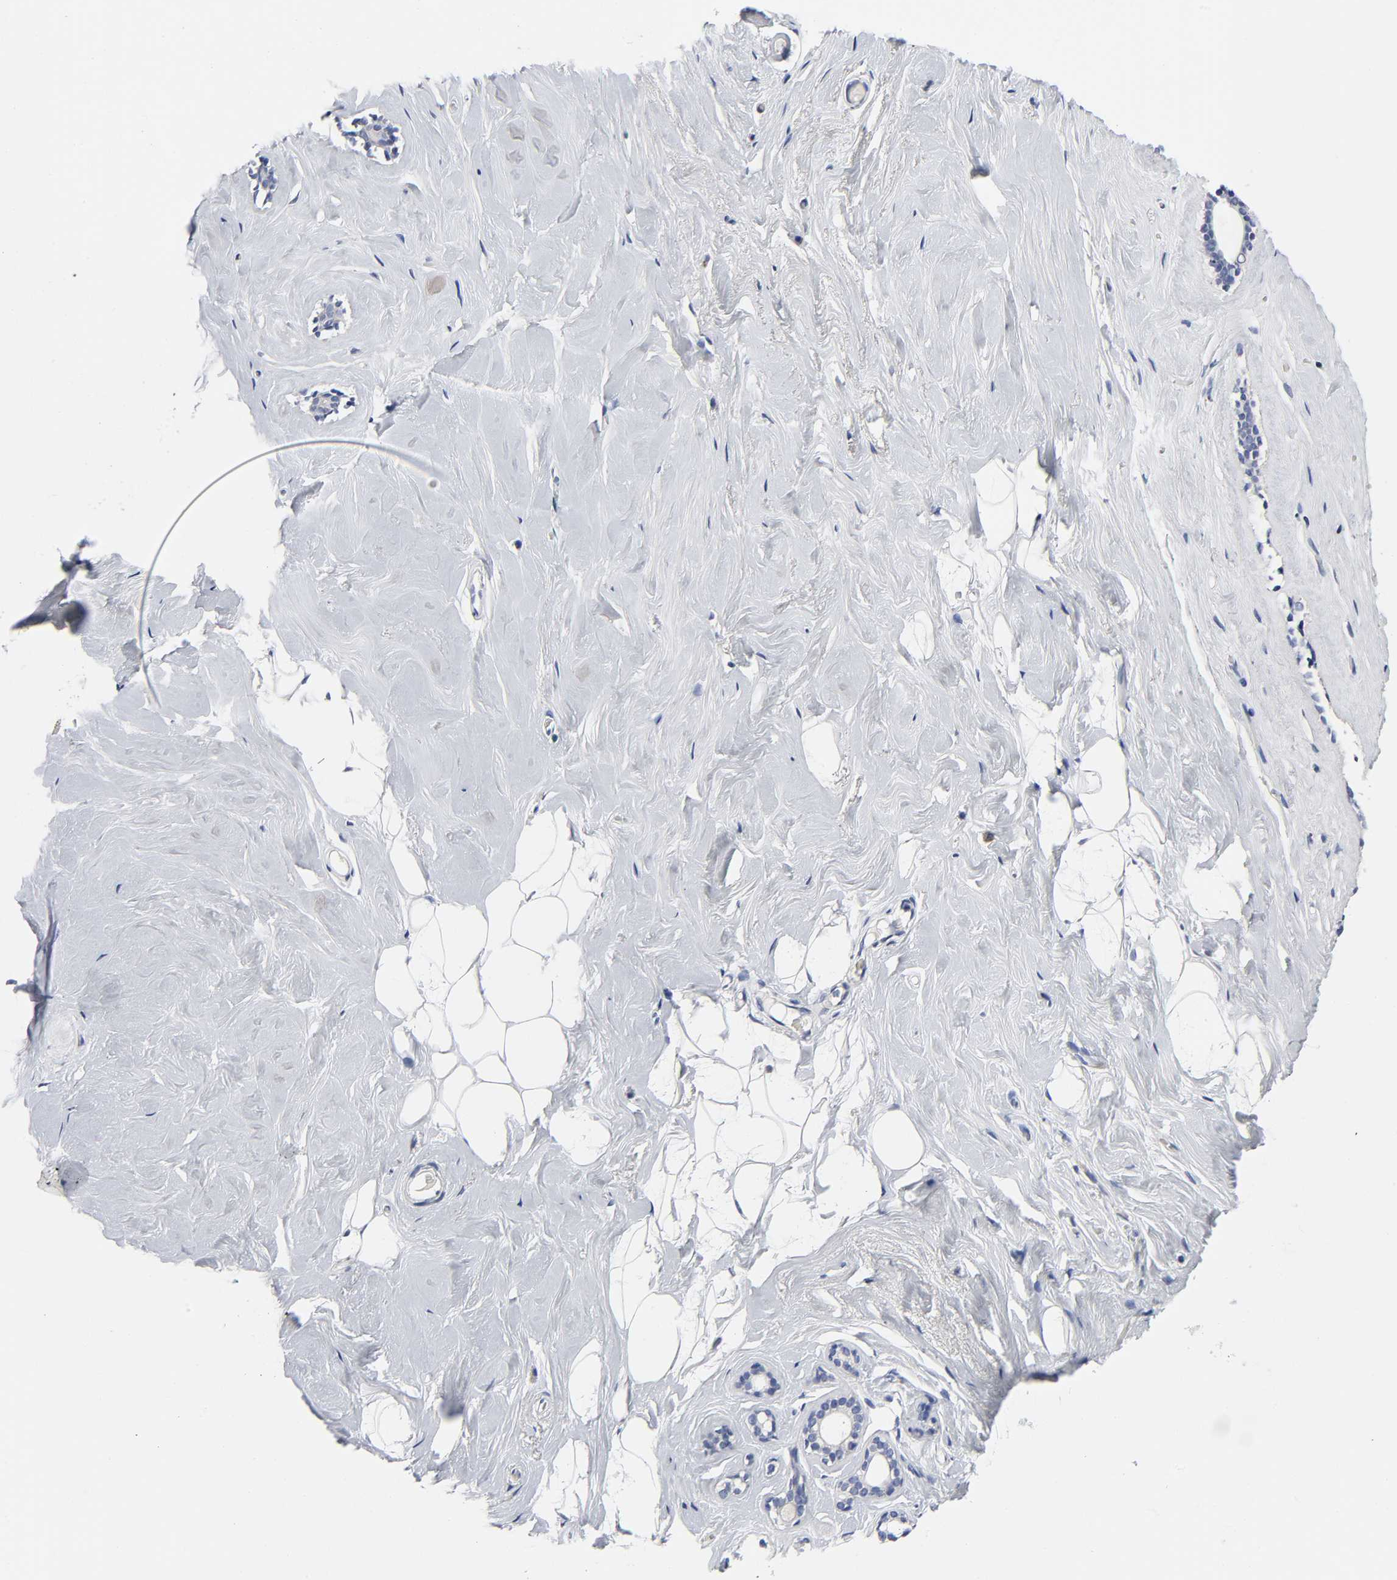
{"staining": {"intensity": "negative", "quantity": "none", "location": "none"}, "tissue": "breast", "cell_type": "Adipocytes", "image_type": "normal", "snomed": [{"axis": "morphology", "description": "Normal tissue, NOS"}, {"axis": "topography", "description": "Breast"}], "caption": "The photomicrograph displays no significant expression in adipocytes of breast. The staining was performed using DAB to visualize the protein expression in brown, while the nuclei were stained in blue with hematoxylin (Magnification: 20x).", "gene": "AOPEP", "patient": {"sex": "female", "age": 75}}